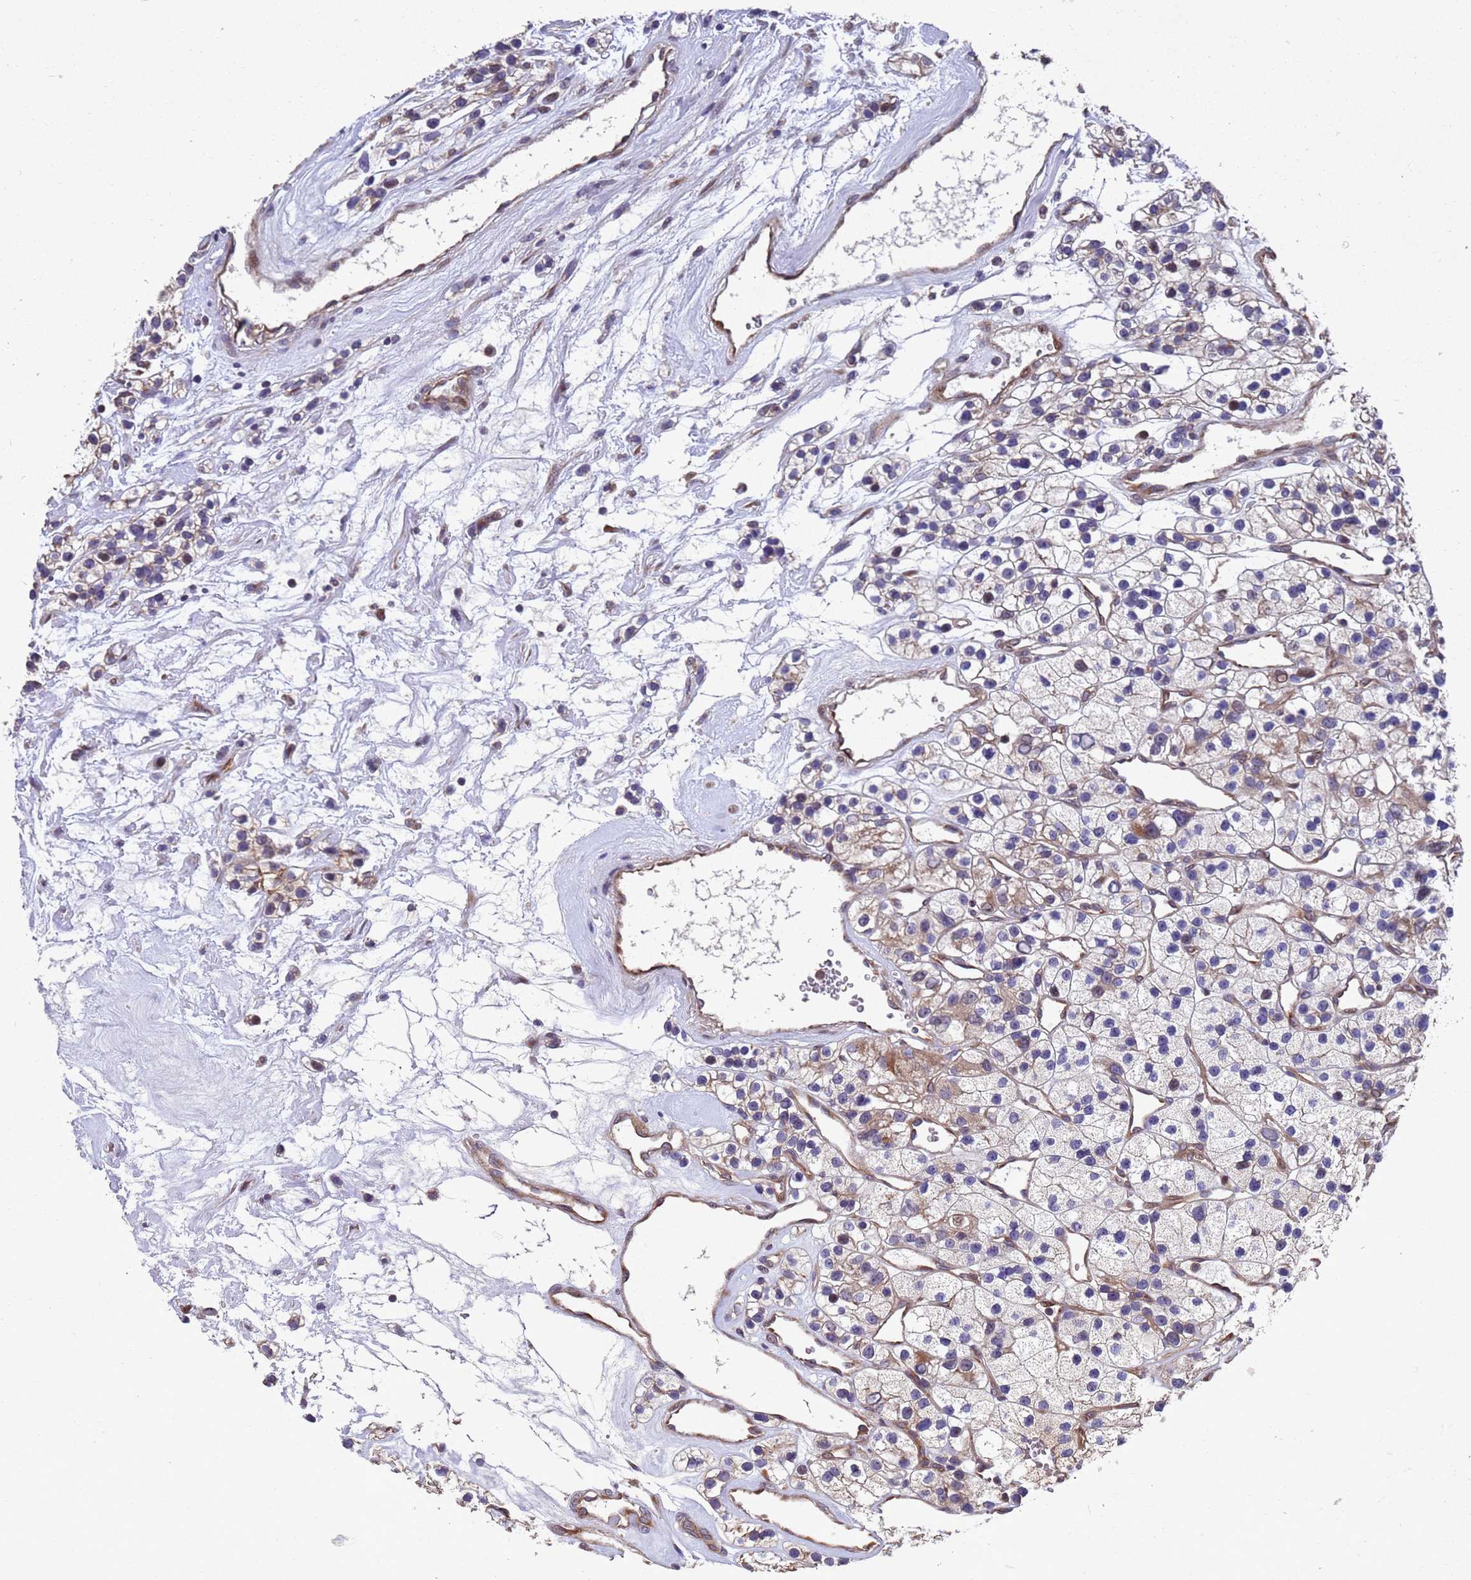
{"staining": {"intensity": "moderate", "quantity": "<25%", "location": "cytoplasmic/membranous"}, "tissue": "renal cancer", "cell_type": "Tumor cells", "image_type": "cancer", "snomed": [{"axis": "morphology", "description": "Adenocarcinoma, NOS"}, {"axis": "topography", "description": "Kidney"}], "caption": "Adenocarcinoma (renal) stained for a protein (brown) demonstrates moderate cytoplasmic/membranous positive positivity in approximately <25% of tumor cells.", "gene": "TBK1", "patient": {"sex": "female", "age": 57}}